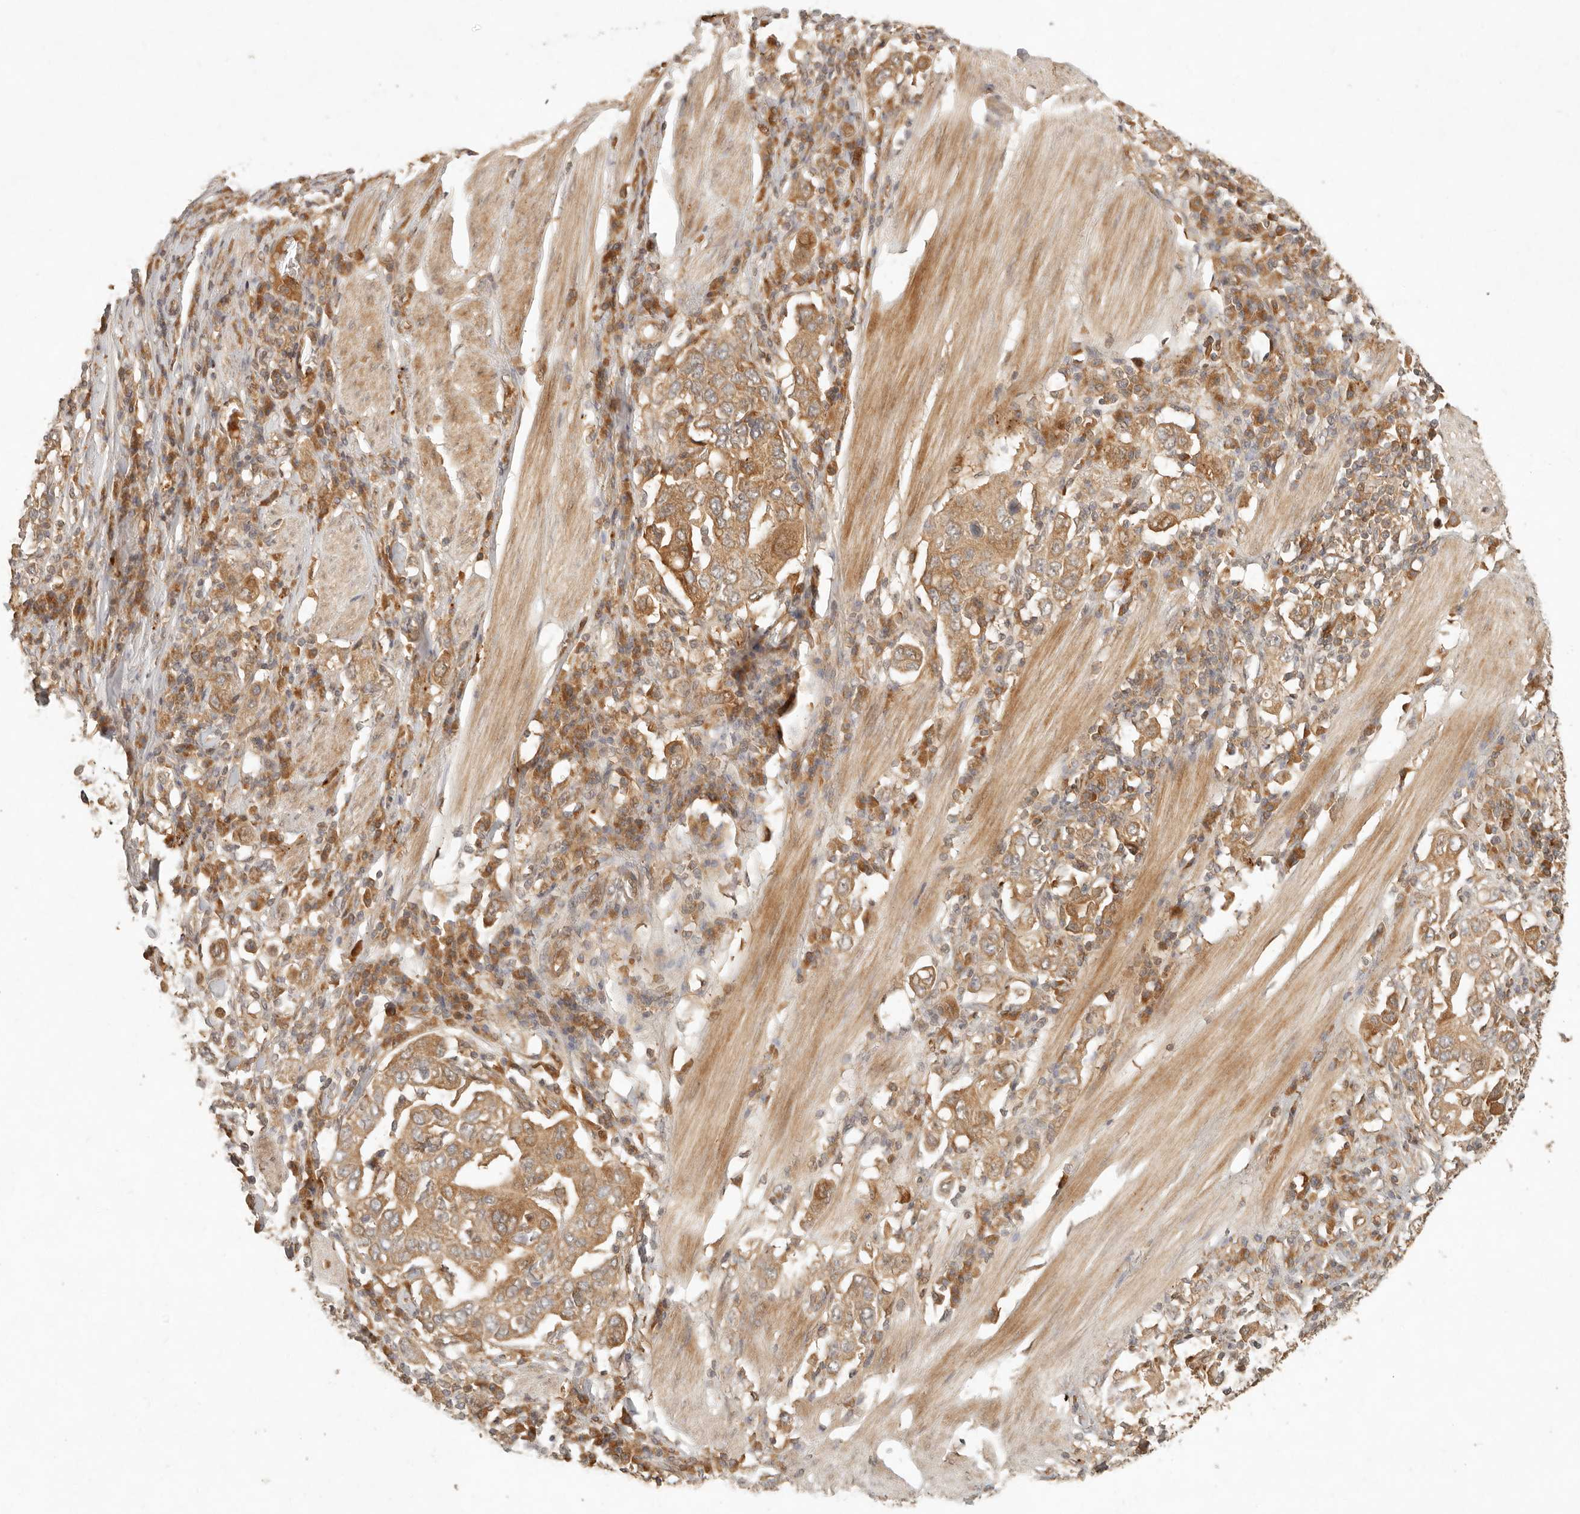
{"staining": {"intensity": "moderate", "quantity": ">75%", "location": "cytoplasmic/membranous"}, "tissue": "stomach cancer", "cell_type": "Tumor cells", "image_type": "cancer", "snomed": [{"axis": "morphology", "description": "Adenocarcinoma, NOS"}, {"axis": "topography", "description": "Stomach, upper"}], "caption": "Stomach cancer (adenocarcinoma) stained for a protein demonstrates moderate cytoplasmic/membranous positivity in tumor cells.", "gene": "ANKRD61", "patient": {"sex": "male", "age": 62}}